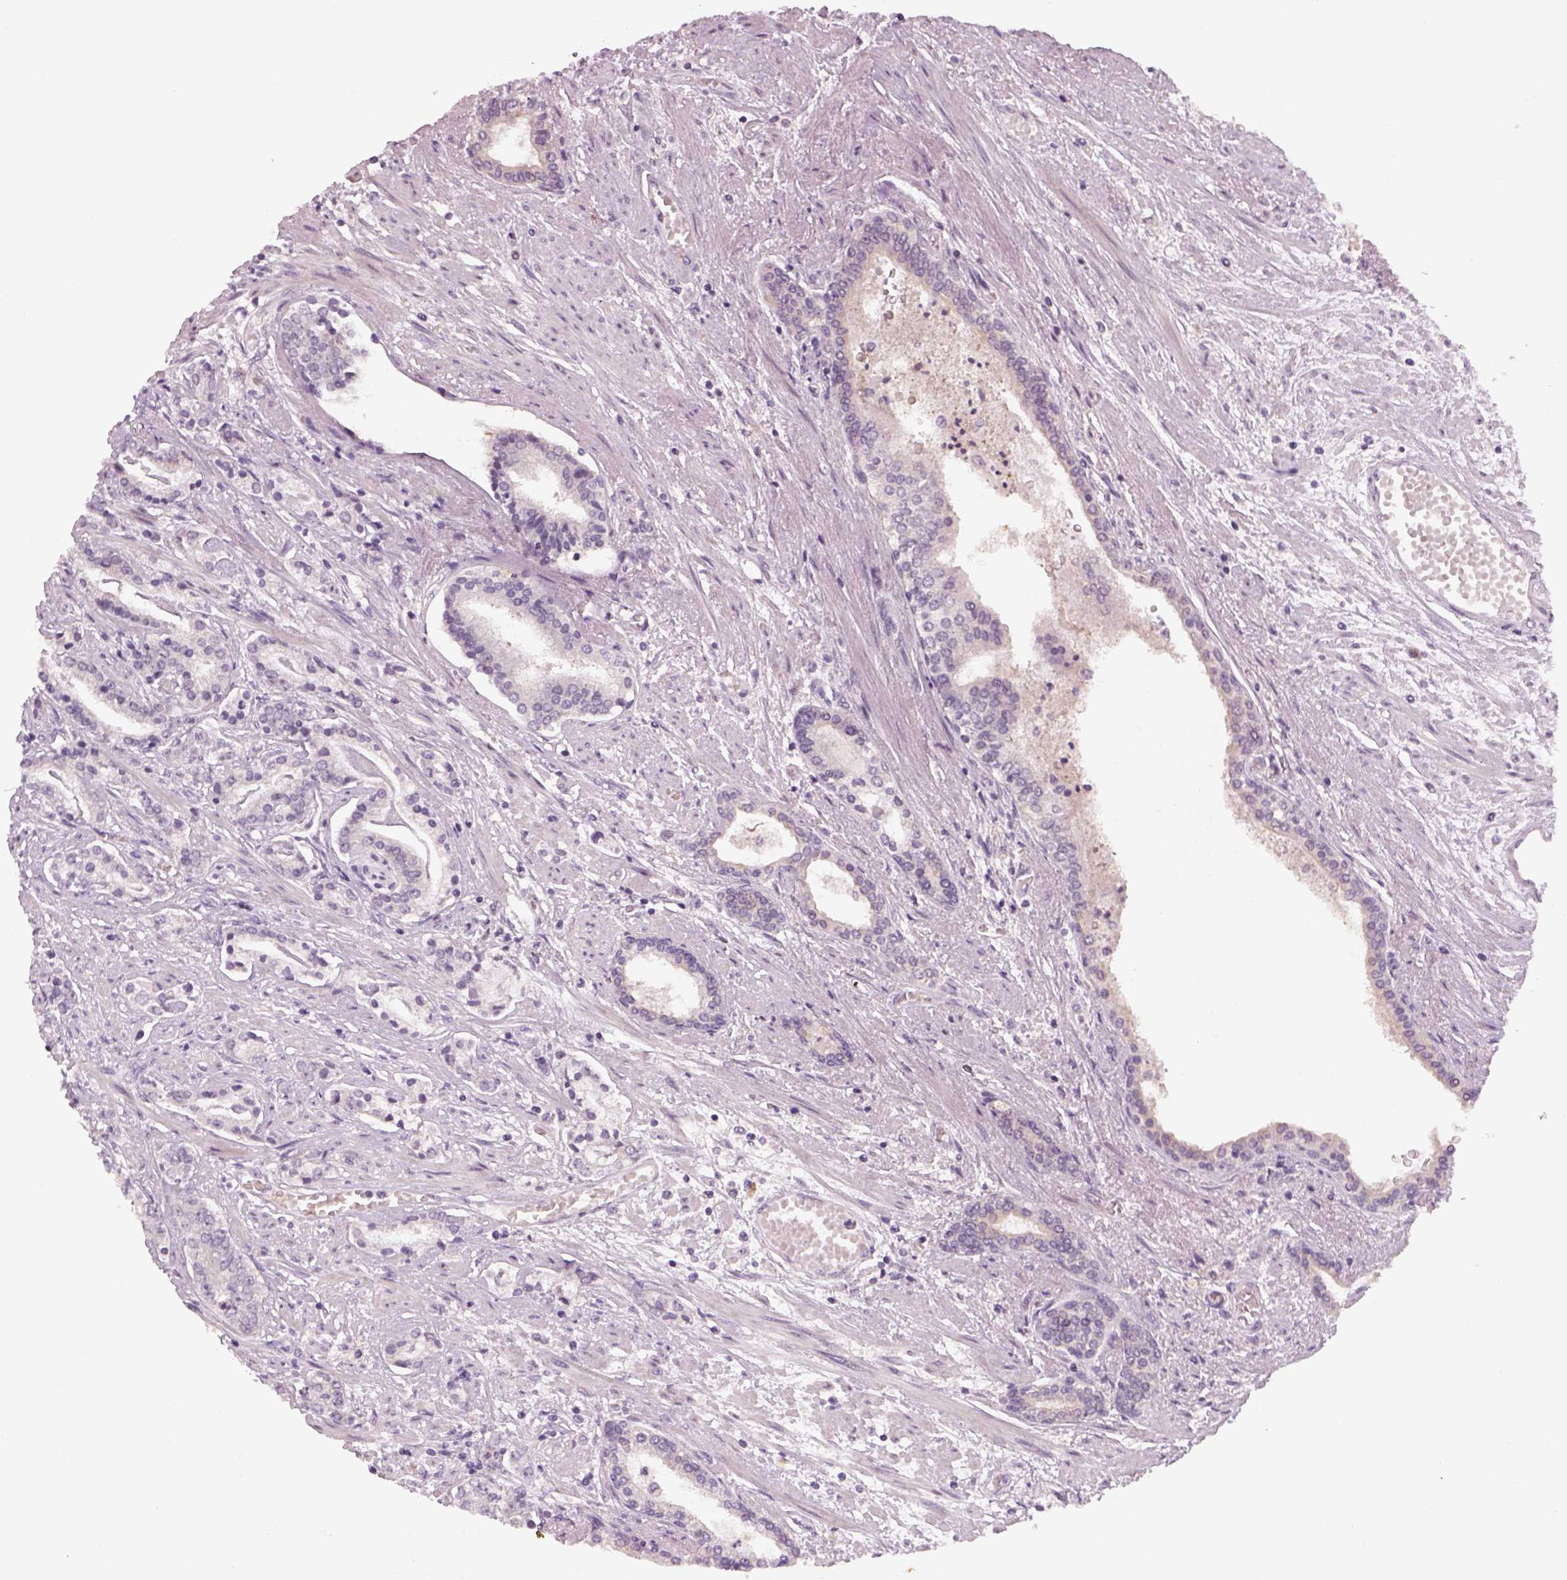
{"staining": {"intensity": "negative", "quantity": "none", "location": "none"}, "tissue": "prostate cancer", "cell_type": "Tumor cells", "image_type": "cancer", "snomed": [{"axis": "morphology", "description": "Adenocarcinoma, NOS"}, {"axis": "topography", "description": "Prostate"}], "caption": "Protein analysis of prostate cancer (adenocarcinoma) shows no significant expression in tumor cells.", "gene": "GDNF", "patient": {"sex": "male", "age": 64}}